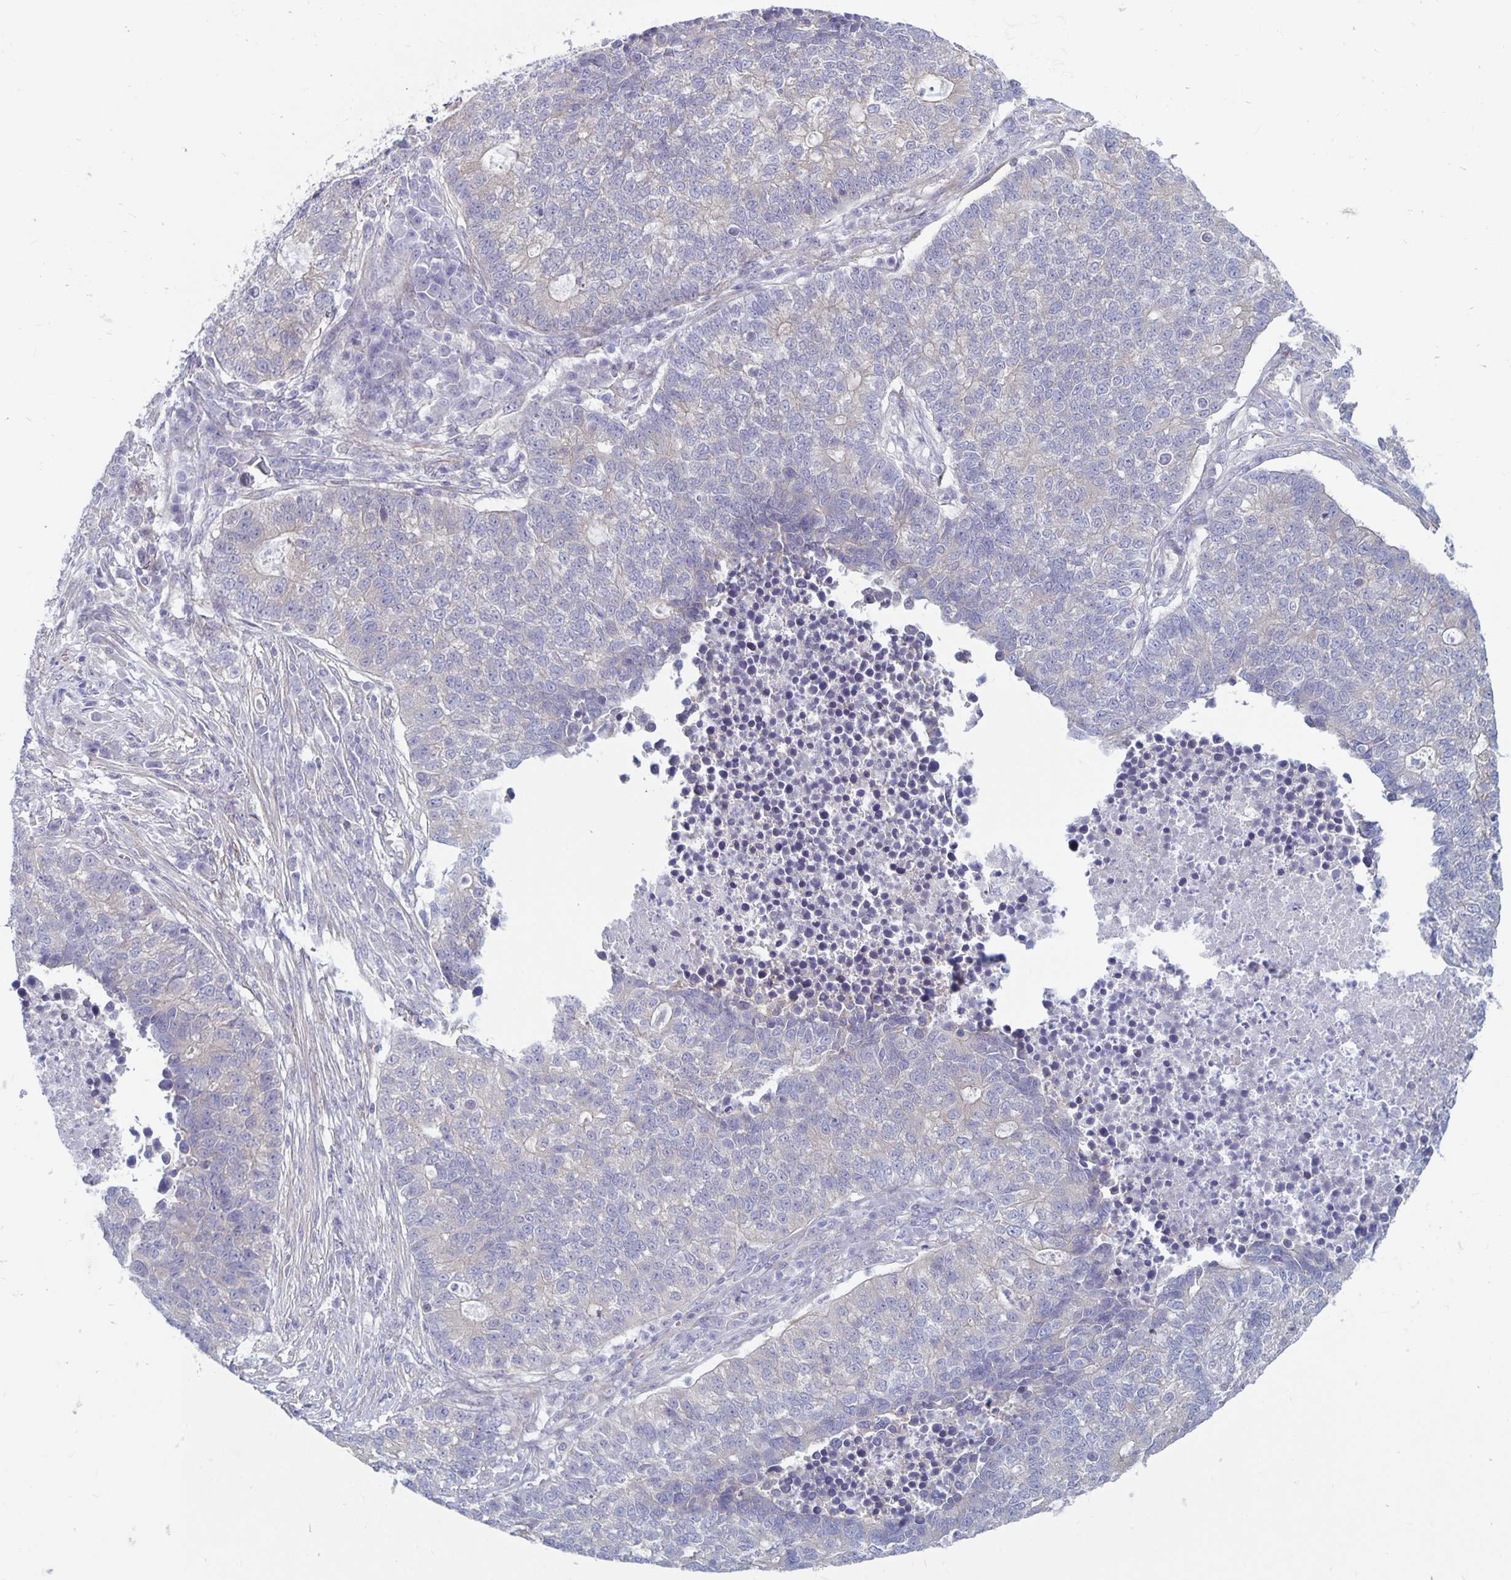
{"staining": {"intensity": "negative", "quantity": "none", "location": "none"}, "tissue": "lung cancer", "cell_type": "Tumor cells", "image_type": "cancer", "snomed": [{"axis": "morphology", "description": "Adenocarcinoma, NOS"}, {"axis": "topography", "description": "Lung"}], "caption": "This is a photomicrograph of IHC staining of adenocarcinoma (lung), which shows no staining in tumor cells.", "gene": "PLCB3", "patient": {"sex": "male", "age": 57}}